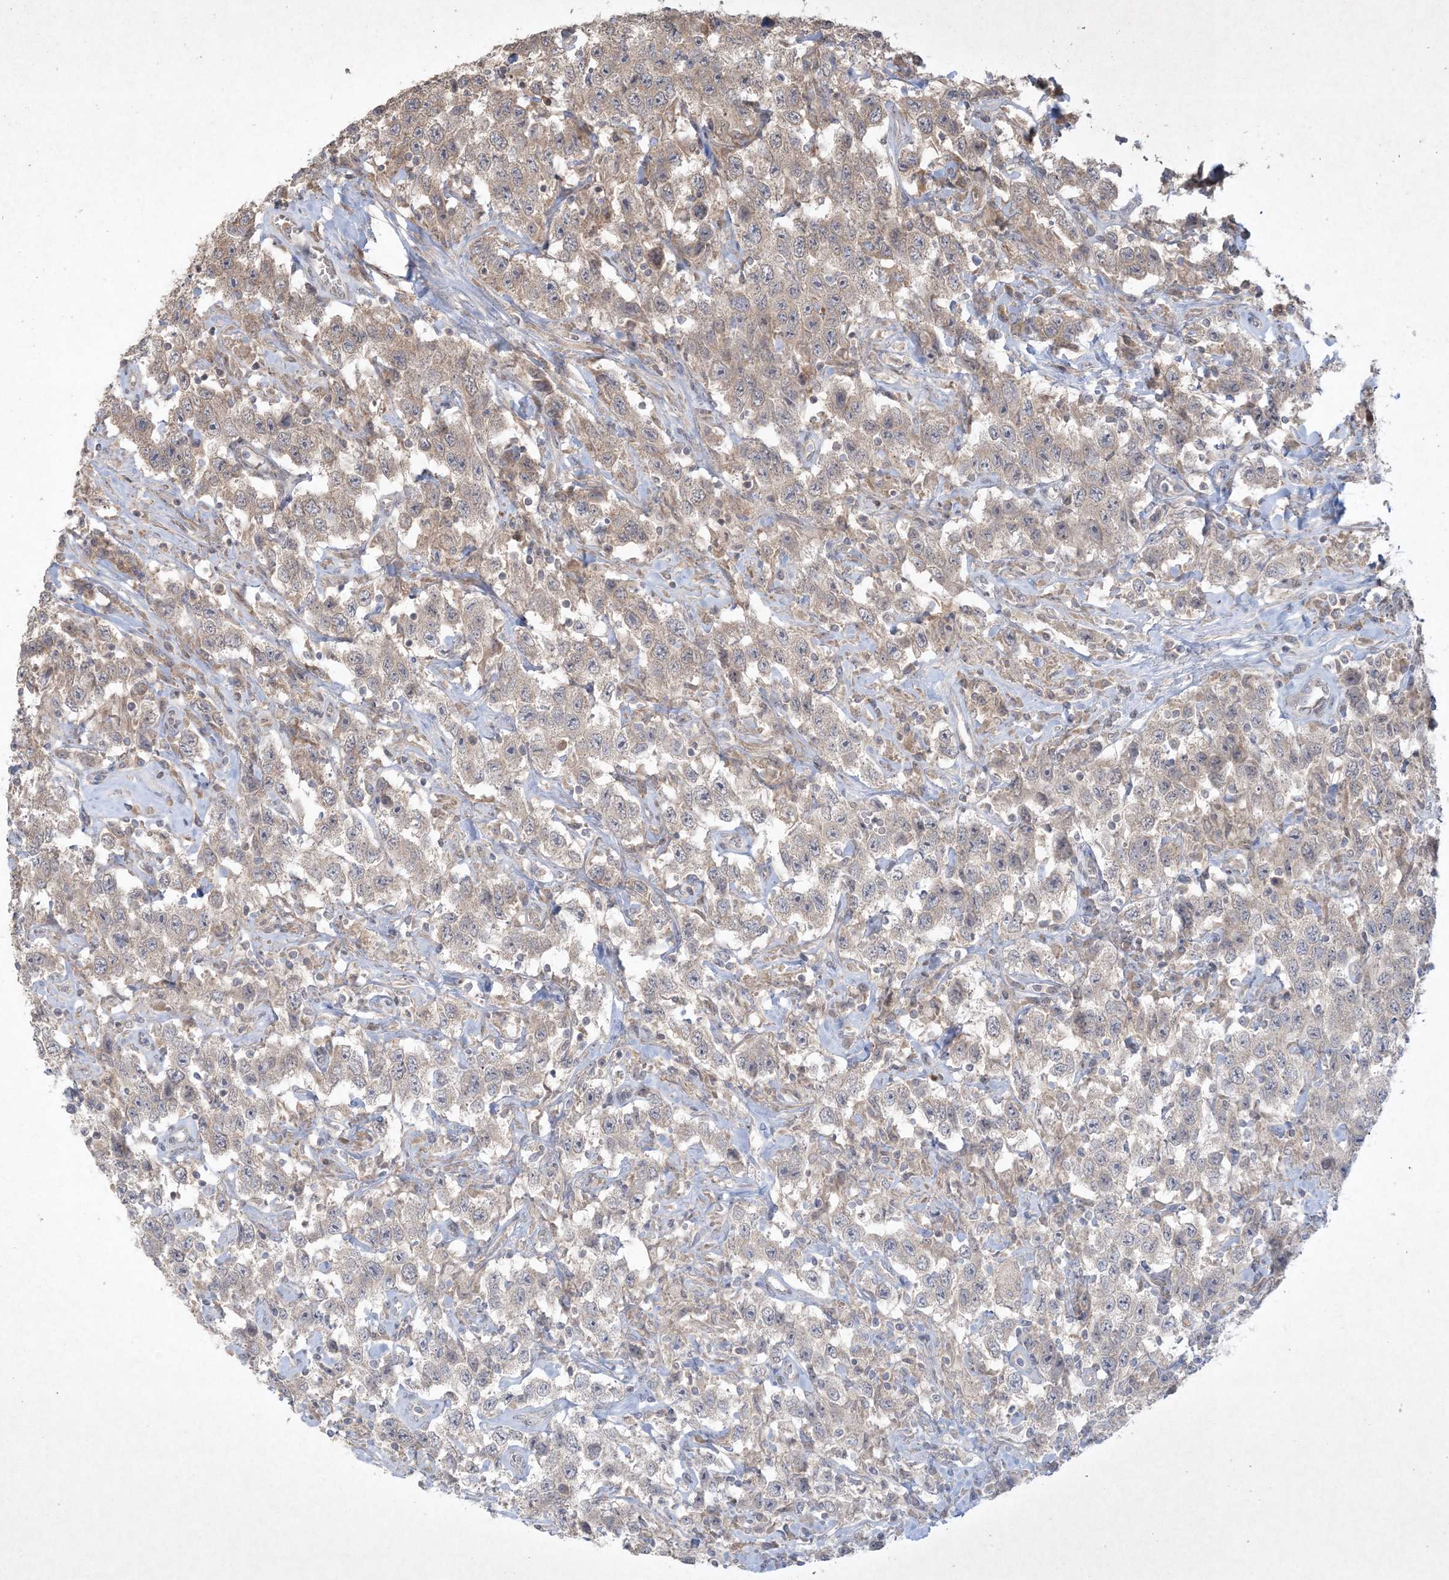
{"staining": {"intensity": "weak", "quantity": "<25%", "location": "cytoplasmic/membranous"}, "tissue": "testis cancer", "cell_type": "Tumor cells", "image_type": "cancer", "snomed": [{"axis": "morphology", "description": "Seminoma, NOS"}, {"axis": "topography", "description": "Testis"}], "caption": "This is an immunohistochemistry (IHC) histopathology image of human testis seminoma. There is no staining in tumor cells.", "gene": "NRBP2", "patient": {"sex": "male", "age": 41}}